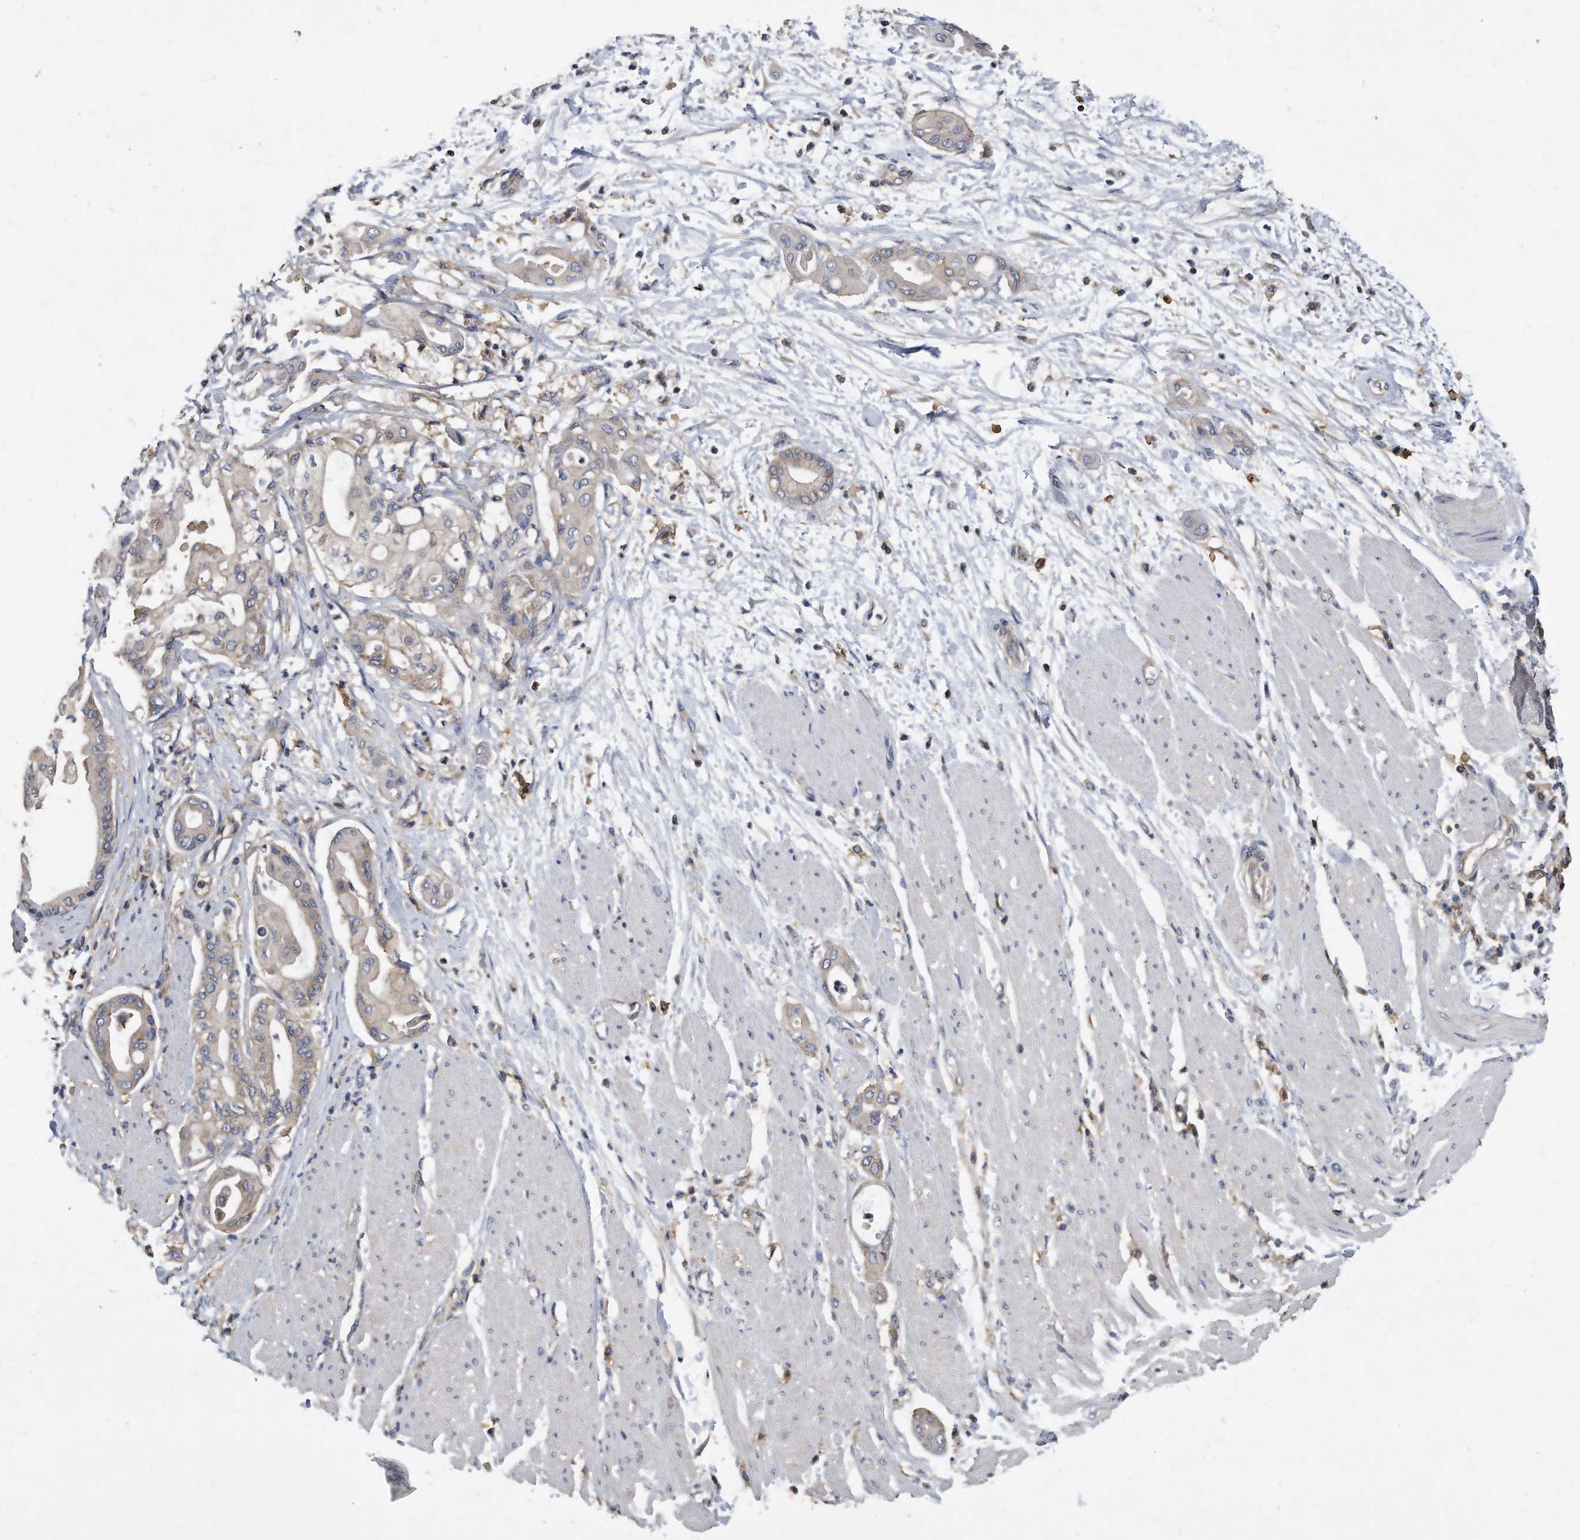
{"staining": {"intensity": "weak", "quantity": "<25%", "location": "cytoplasmic/membranous"}, "tissue": "pancreatic cancer", "cell_type": "Tumor cells", "image_type": "cancer", "snomed": [{"axis": "morphology", "description": "Adenocarcinoma, NOS"}, {"axis": "morphology", "description": "Adenocarcinoma, metastatic, NOS"}, {"axis": "topography", "description": "Lymph node"}, {"axis": "topography", "description": "Pancreas"}, {"axis": "topography", "description": "Duodenum"}], "caption": "High power microscopy histopathology image of an immunohistochemistry micrograph of pancreatic cancer, revealing no significant expression in tumor cells.", "gene": "ATG5", "patient": {"sex": "female", "age": 64}}